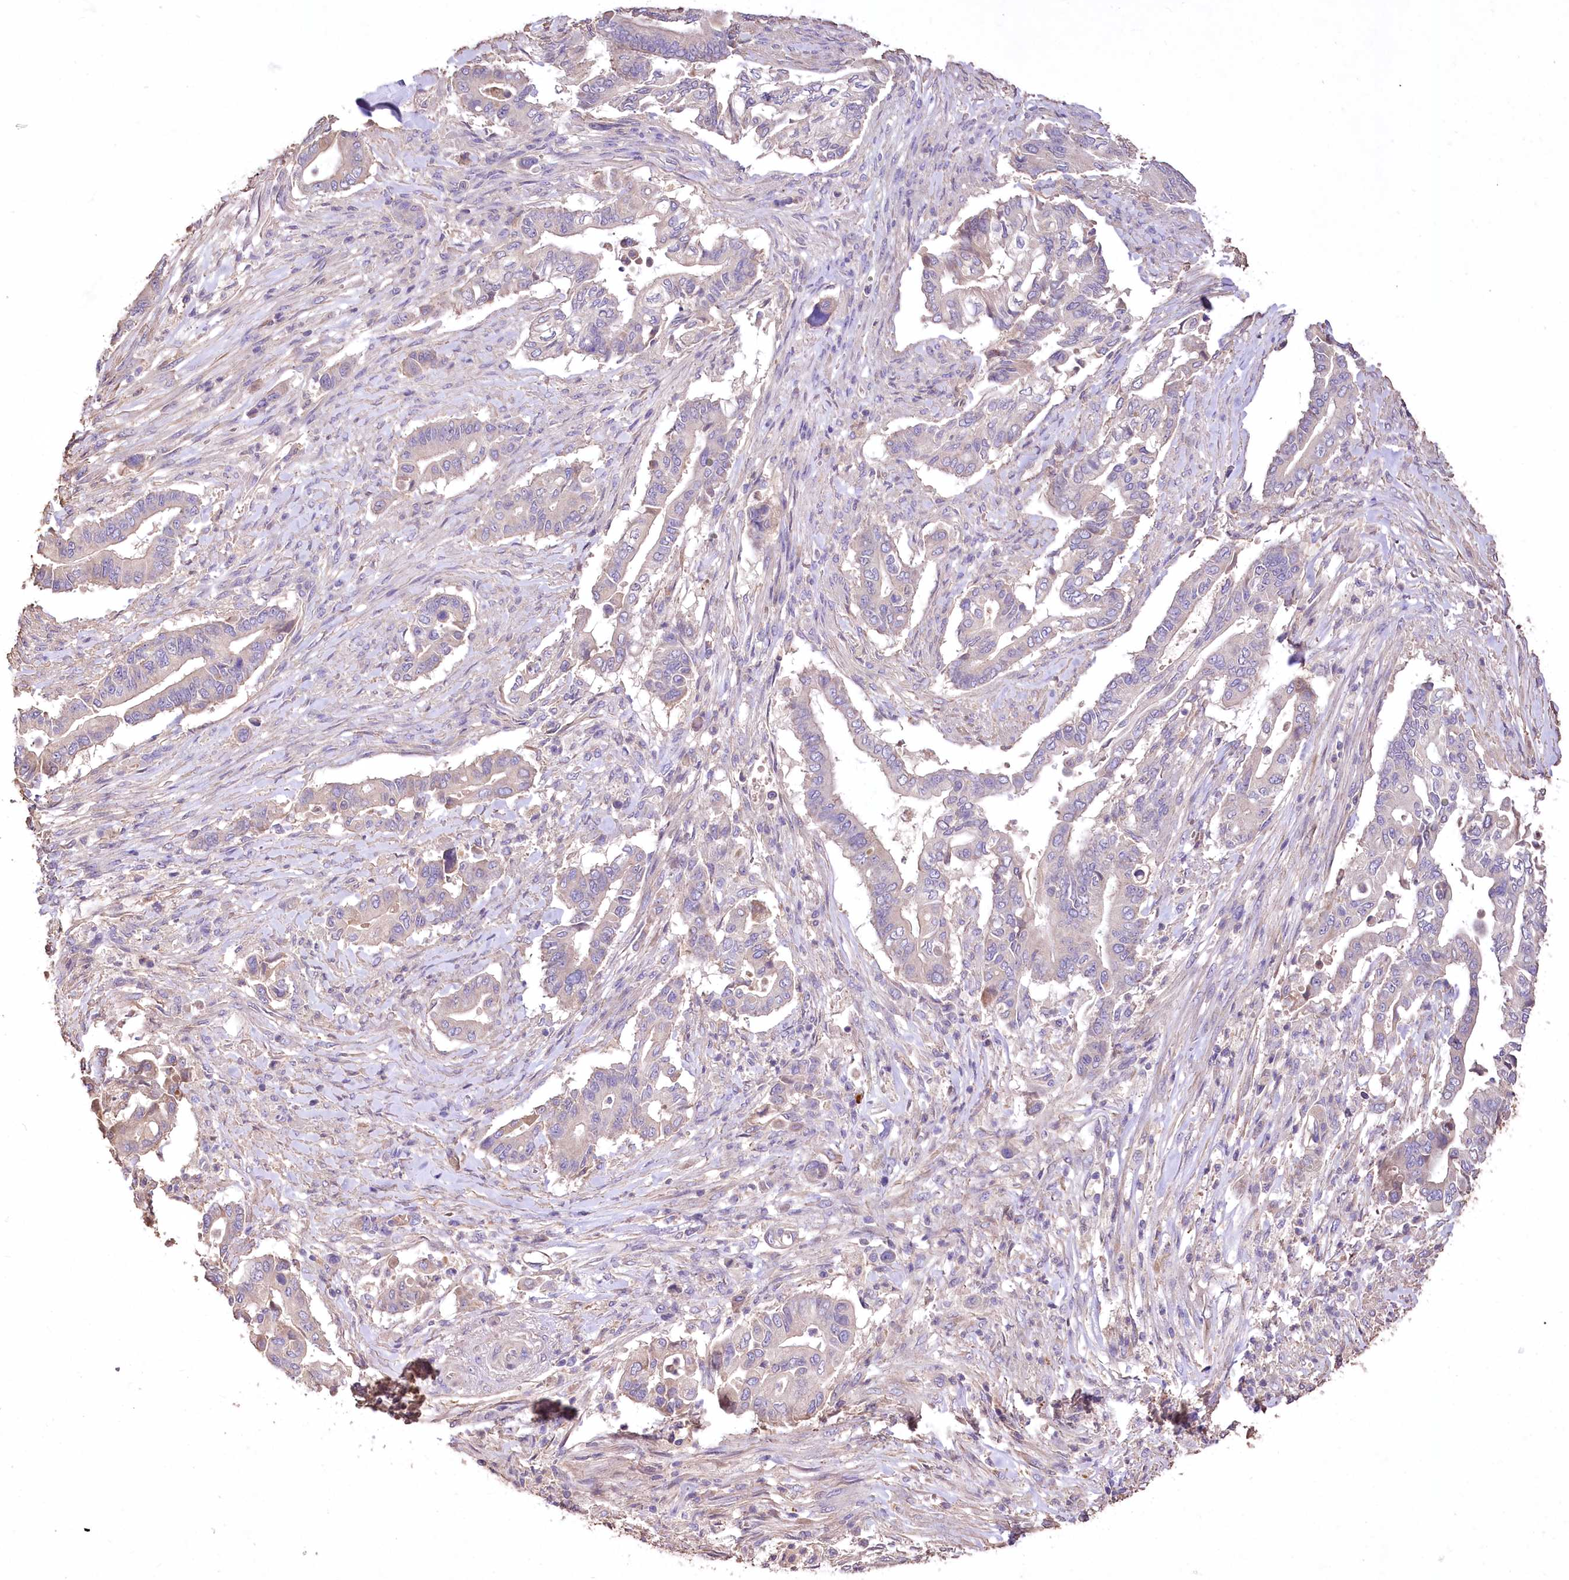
{"staining": {"intensity": "negative", "quantity": "none", "location": "none"}, "tissue": "pancreatic cancer", "cell_type": "Tumor cells", "image_type": "cancer", "snomed": [{"axis": "morphology", "description": "Adenocarcinoma, NOS"}, {"axis": "topography", "description": "Pancreas"}], "caption": "Pancreatic cancer (adenocarcinoma) was stained to show a protein in brown. There is no significant expression in tumor cells.", "gene": "PCYOX1L", "patient": {"sex": "male", "age": 68}}